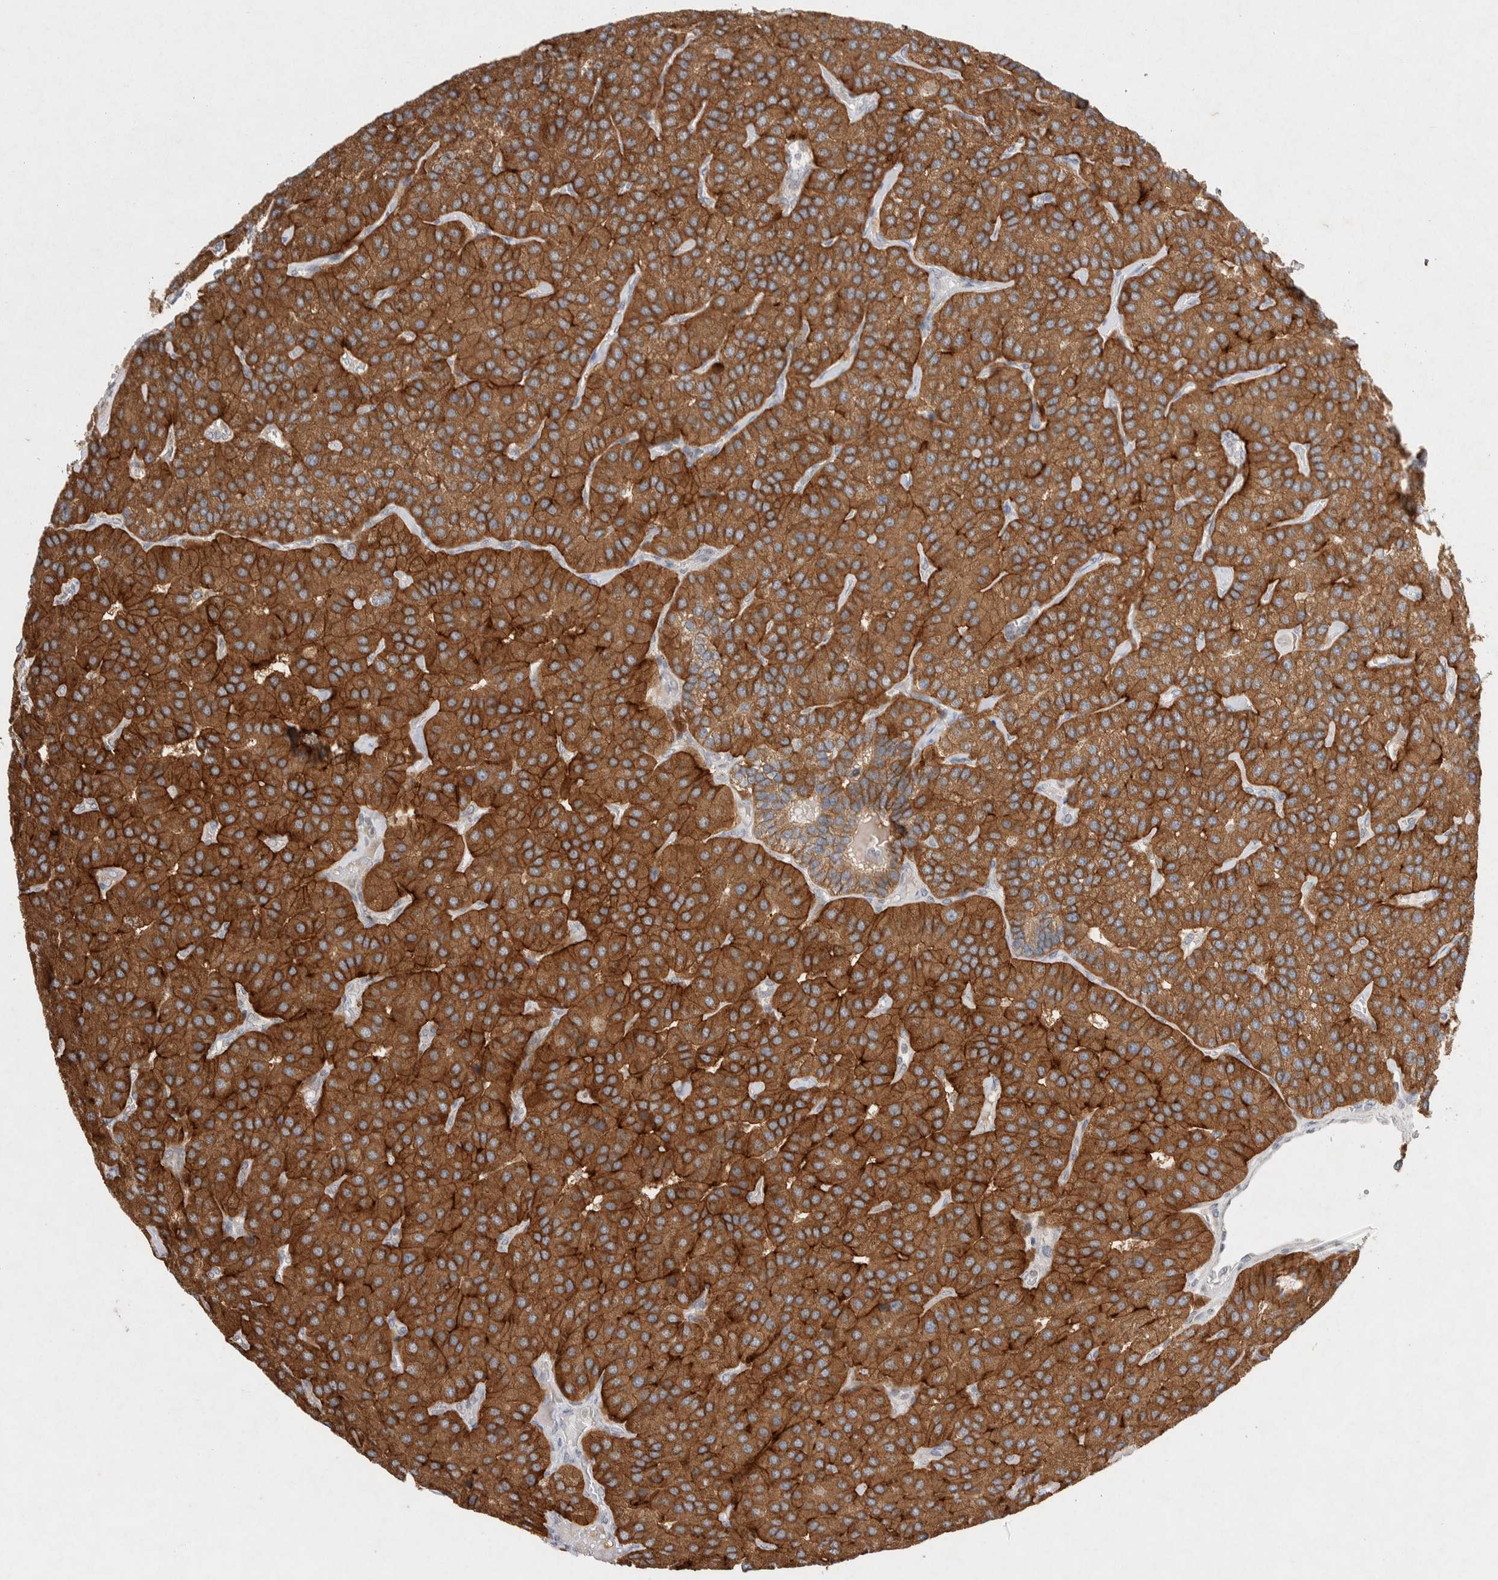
{"staining": {"intensity": "strong", "quantity": ">75%", "location": "cytoplasmic/membranous"}, "tissue": "parathyroid gland", "cell_type": "Glandular cells", "image_type": "normal", "snomed": [{"axis": "morphology", "description": "Normal tissue, NOS"}, {"axis": "morphology", "description": "Adenoma, NOS"}, {"axis": "topography", "description": "Parathyroid gland"}], "caption": "Brown immunohistochemical staining in unremarkable human parathyroid gland demonstrates strong cytoplasmic/membranous staining in approximately >75% of glandular cells. (DAB IHC, brown staining for protein, blue staining for nuclei).", "gene": "CMTM4", "patient": {"sex": "female", "age": 86}}